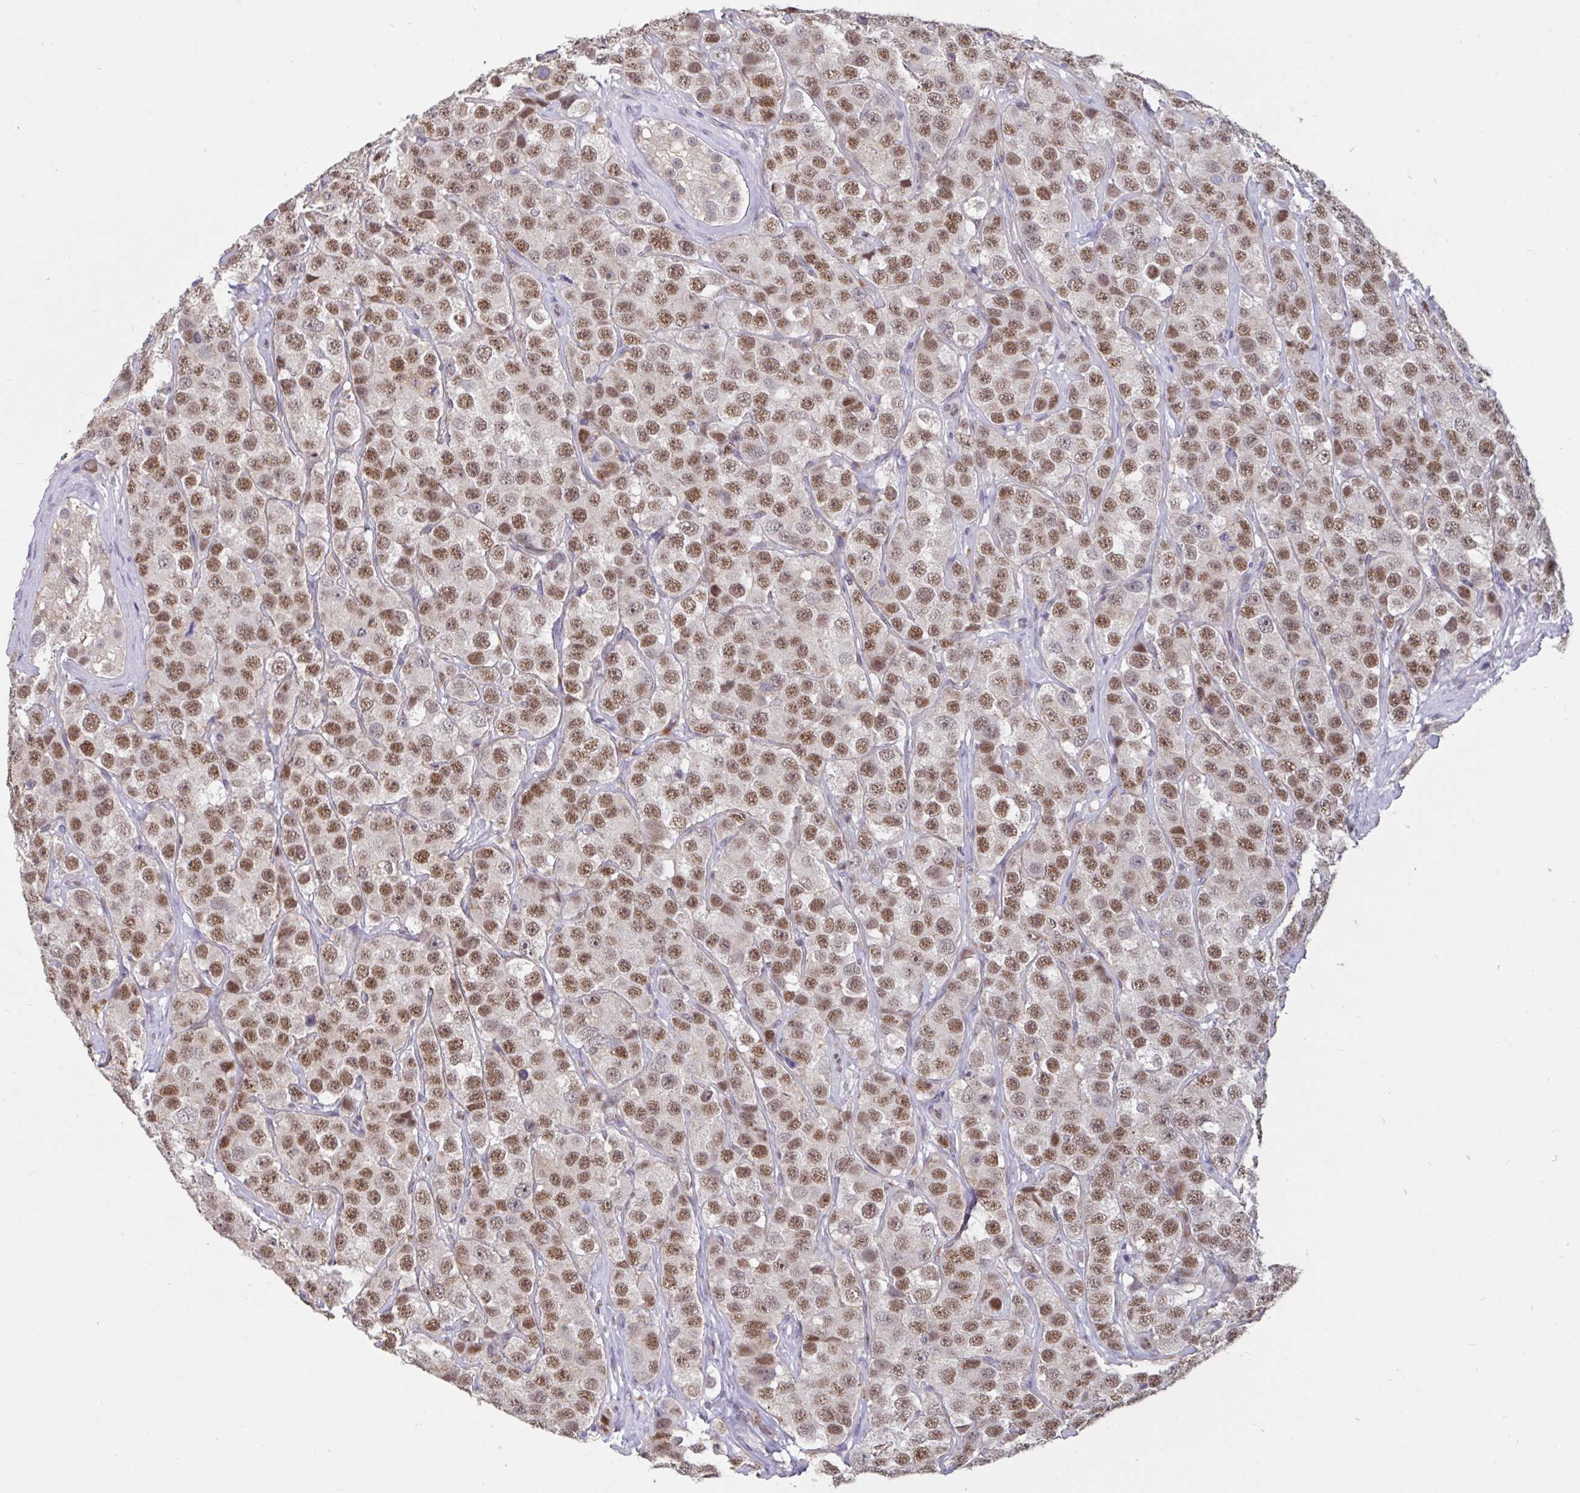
{"staining": {"intensity": "moderate", "quantity": ">75%", "location": "nuclear"}, "tissue": "testis cancer", "cell_type": "Tumor cells", "image_type": "cancer", "snomed": [{"axis": "morphology", "description": "Seminoma, NOS"}, {"axis": "topography", "description": "Testis"}], "caption": "Protein analysis of testis seminoma tissue exhibits moderate nuclear expression in approximately >75% of tumor cells. (Stains: DAB in brown, nuclei in blue, Microscopy: brightfield microscopy at high magnification).", "gene": "DDX39A", "patient": {"sex": "male", "age": 28}}